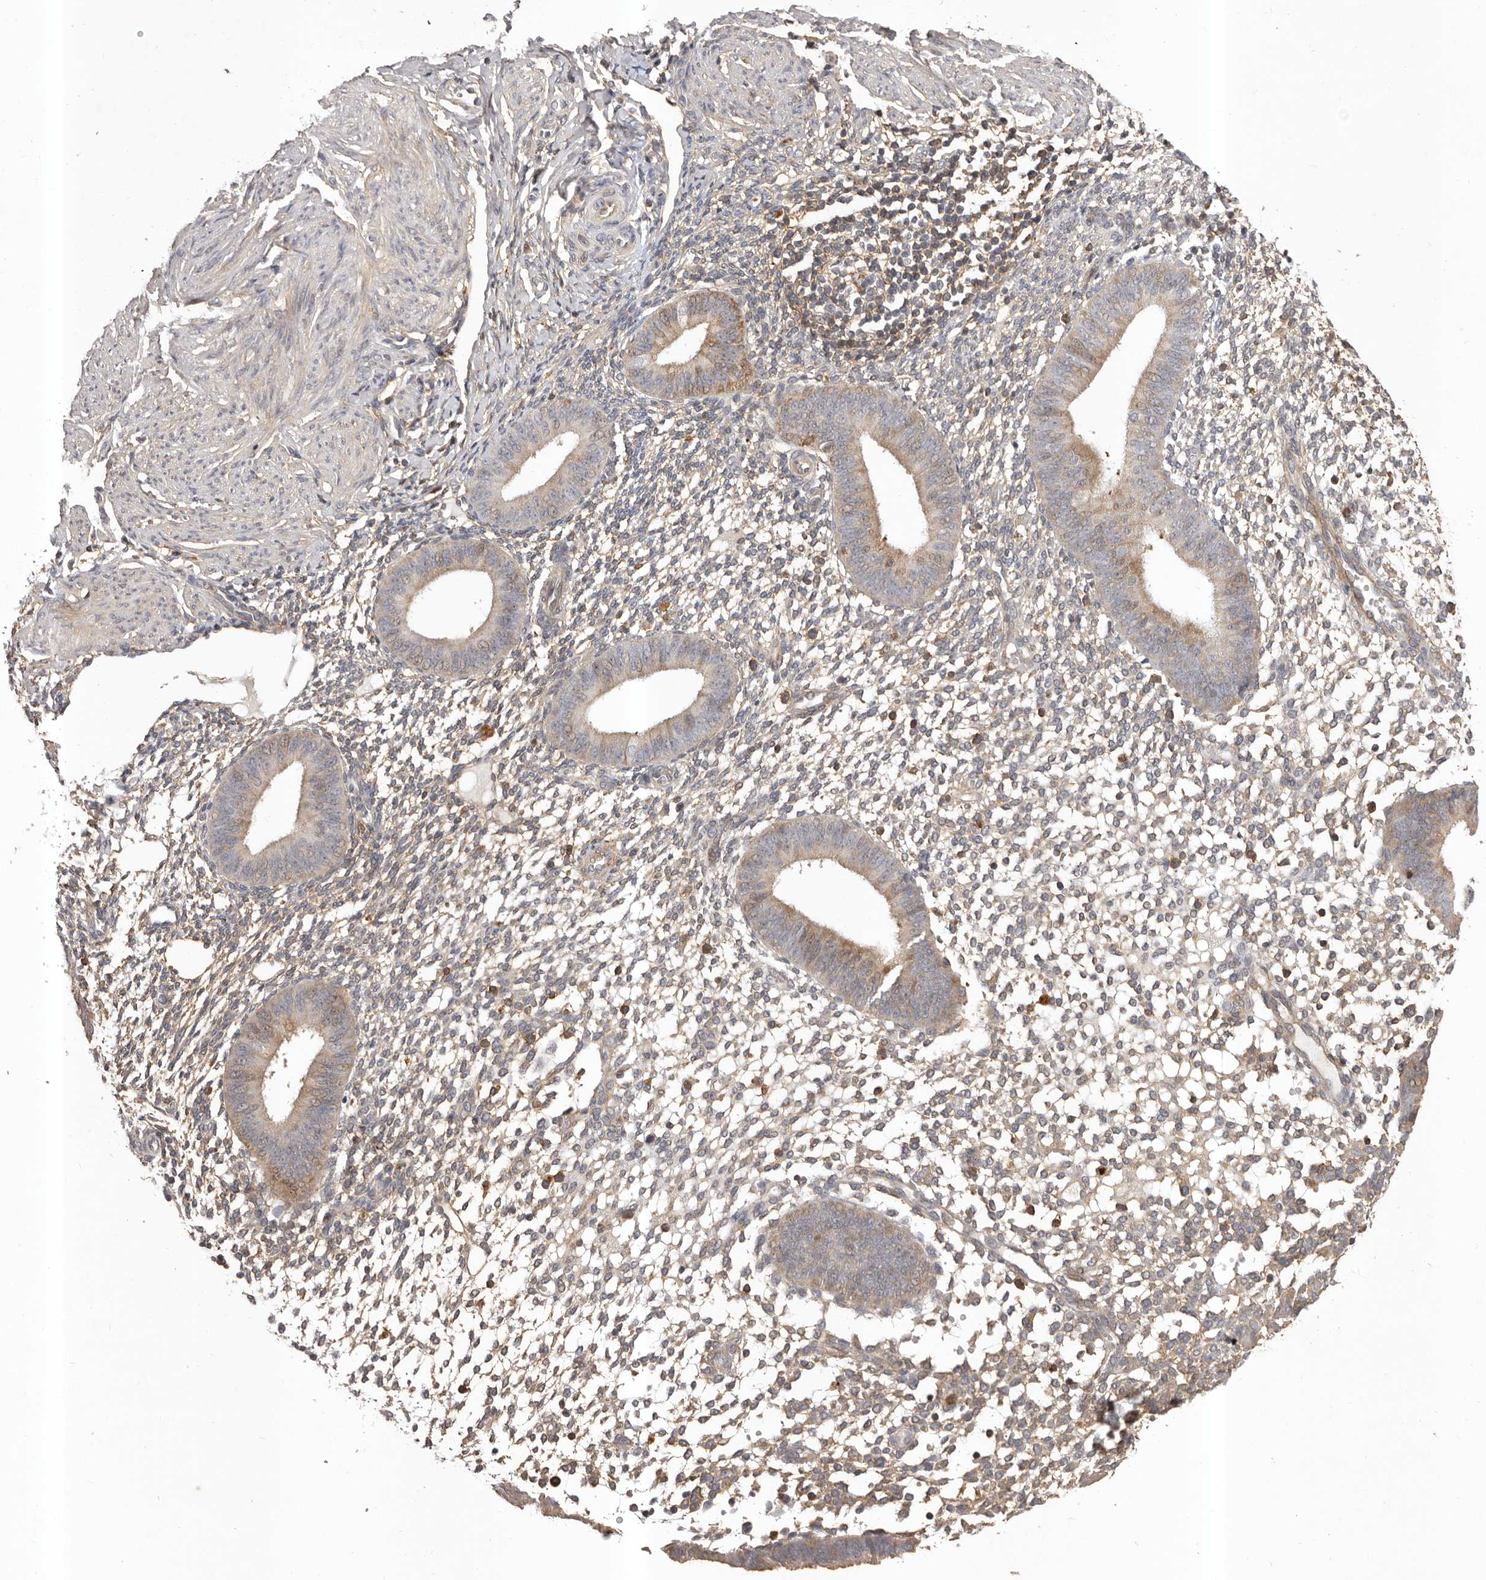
{"staining": {"intensity": "moderate", "quantity": "25%-75%", "location": "cytoplasmic/membranous"}, "tissue": "endometrium", "cell_type": "Cells in endometrial stroma", "image_type": "normal", "snomed": [{"axis": "morphology", "description": "Normal tissue, NOS"}, {"axis": "topography", "description": "Uterus"}, {"axis": "topography", "description": "Endometrium"}], "caption": "Normal endometrium demonstrates moderate cytoplasmic/membranous positivity in about 25%-75% of cells in endometrial stroma, visualized by immunohistochemistry. The staining is performed using DAB brown chromogen to label protein expression. The nuclei are counter-stained blue using hematoxylin.", "gene": "GLIPR2", "patient": {"sex": "female", "age": 48}}